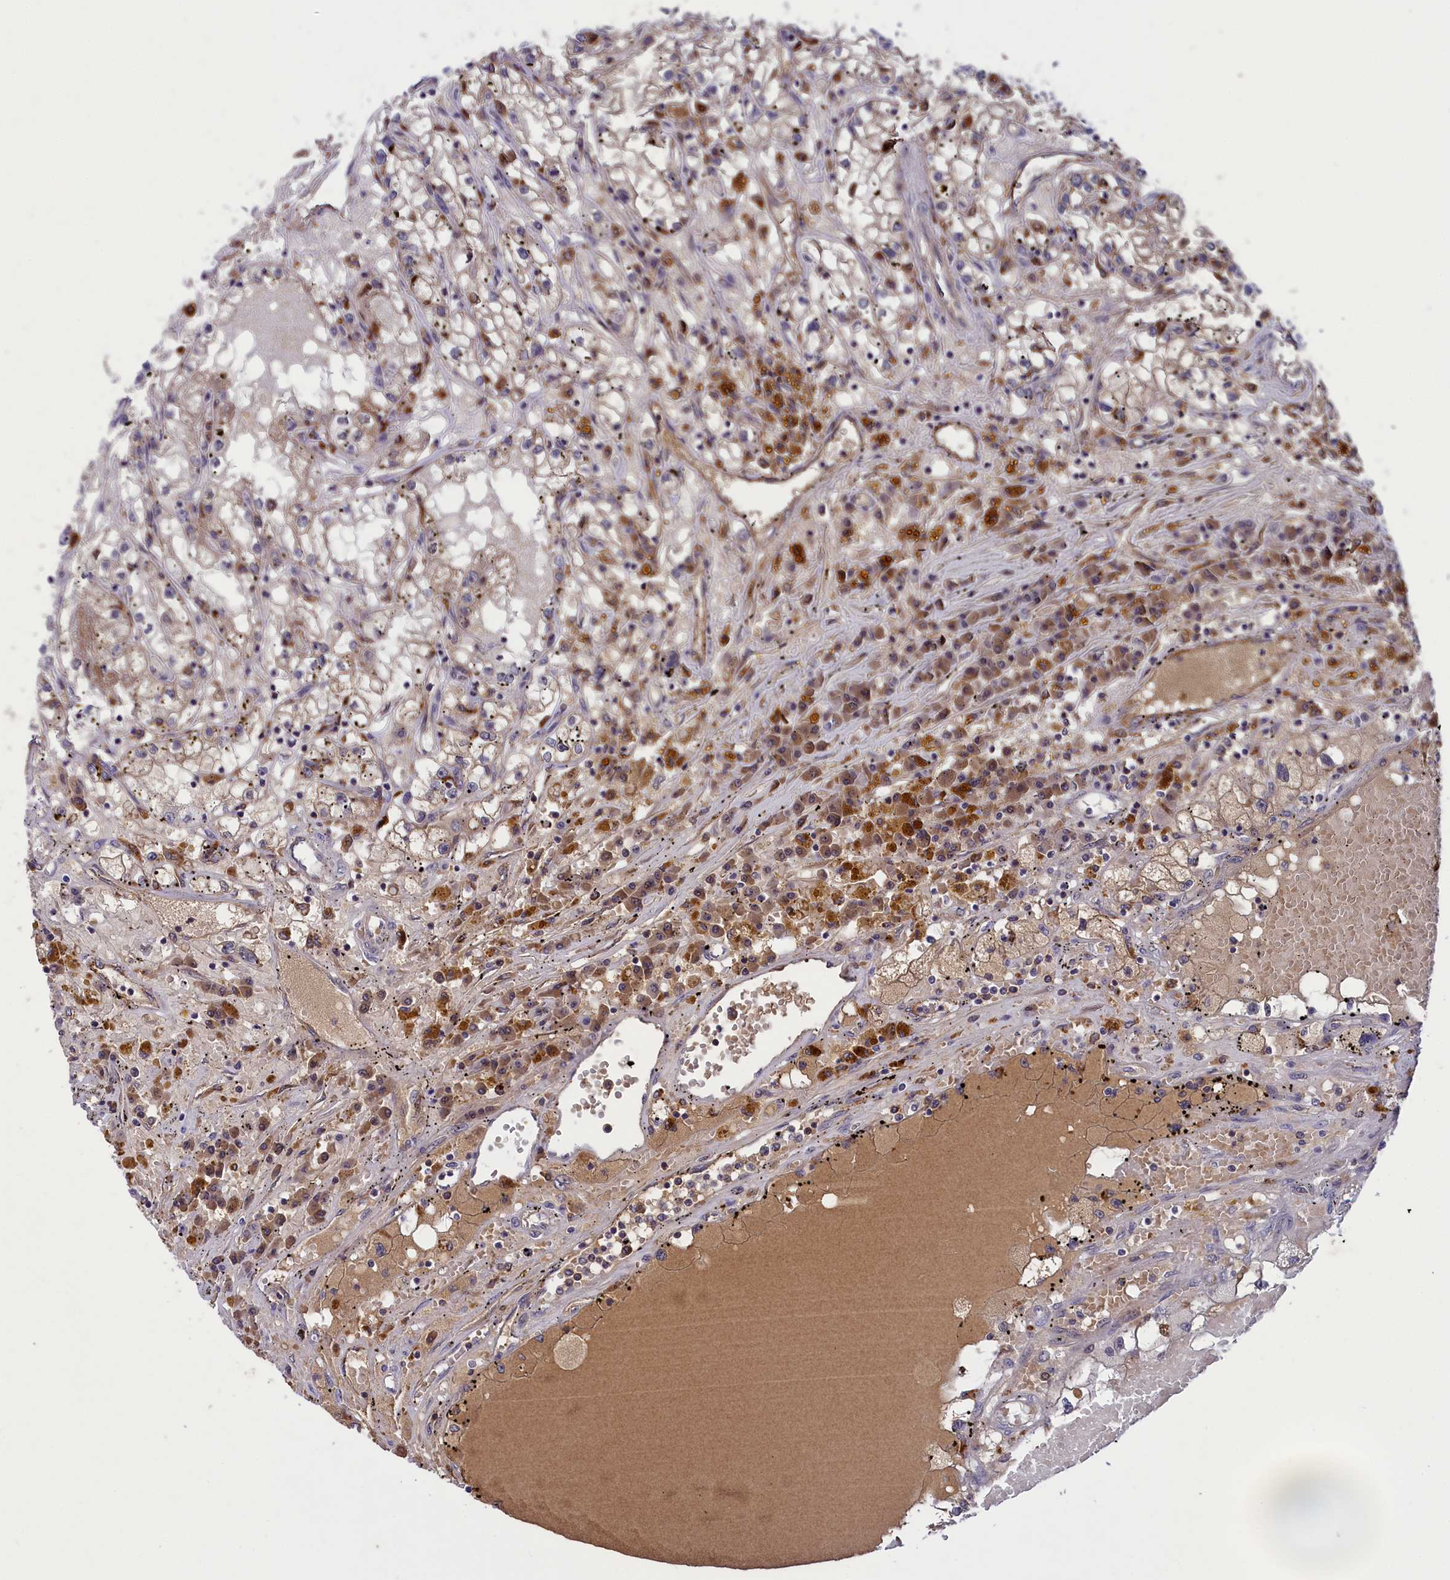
{"staining": {"intensity": "negative", "quantity": "none", "location": "none"}, "tissue": "renal cancer", "cell_type": "Tumor cells", "image_type": "cancer", "snomed": [{"axis": "morphology", "description": "Adenocarcinoma, NOS"}, {"axis": "topography", "description": "Kidney"}], "caption": "DAB (3,3'-diaminobenzidine) immunohistochemical staining of renal cancer (adenocarcinoma) displays no significant positivity in tumor cells. Nuclei are stained in blue.", "gene": "STYX", "patient": {"sex": "male", "age": 56}}